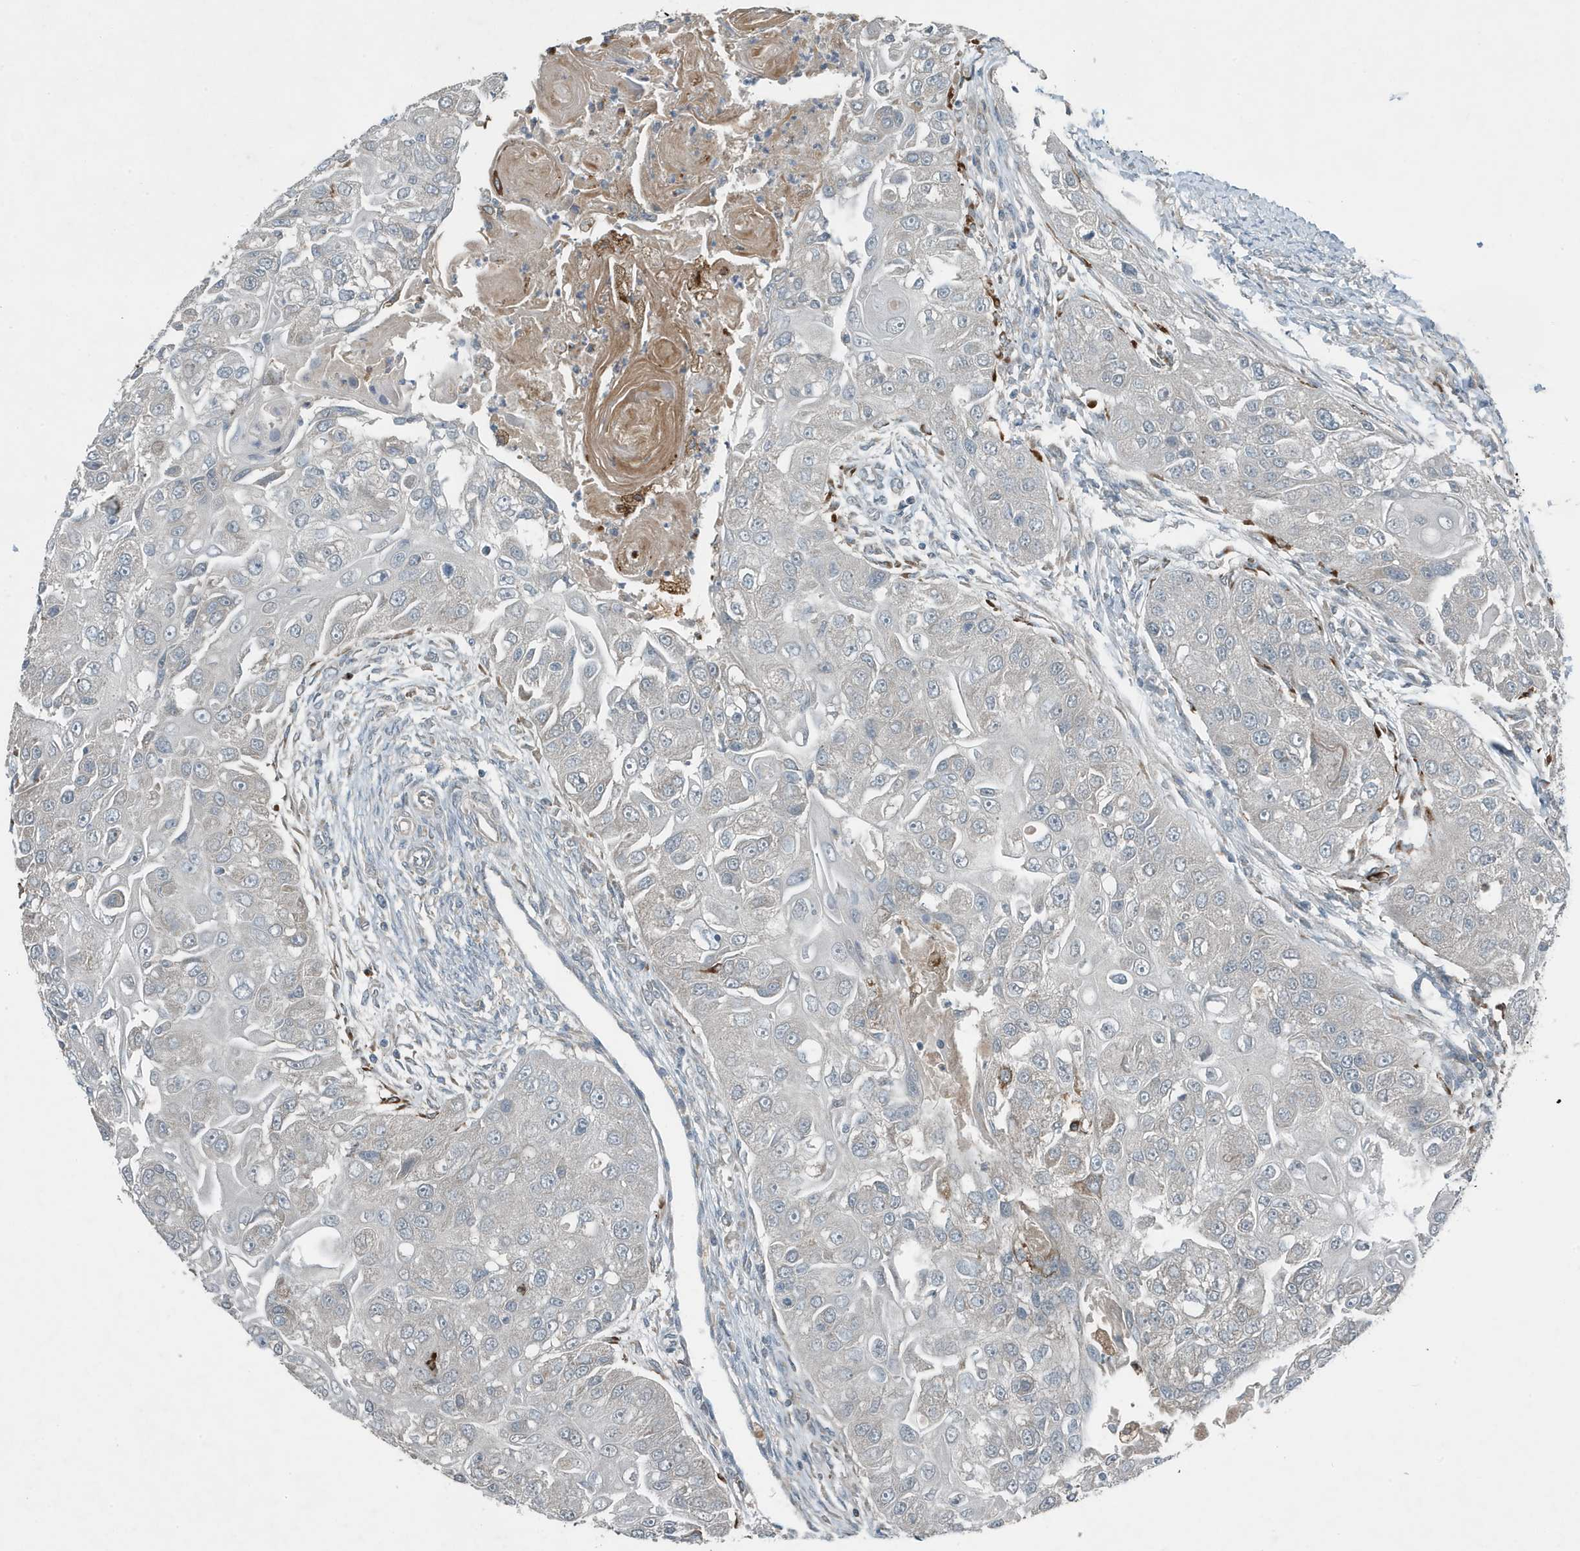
{"staining": {"intensity": "moderate", "quantity": "<25%", "location": "cytoplasmic/membranous"}, "tissue": "head and neck cancer", "cell_type": "Tumor cells", "image_type": "cancer", "snomed": [{"axis": "morphology", "description": "Normal tissue, NOS"}, {"axis": "morphology", "description": "Squamous cell carcinoma, NOS"}, {"axis": "topography", "description": "Skeletal muscle"}, {"axis": "topography", "description": "Head-Neck"}], "caption": "High-magnification brightfield microscopy of head and neck cancer stained with DAB (3,3'-diaminobenzidine) (brown) and counterstained with hematoxylin (blue). tumor cells exhibit moderate cytoplasmic/membranous expression is identified in approximately<25% of cells.", "gene": "DAPP1", "patient": {"sex": "male", "age": 51}}